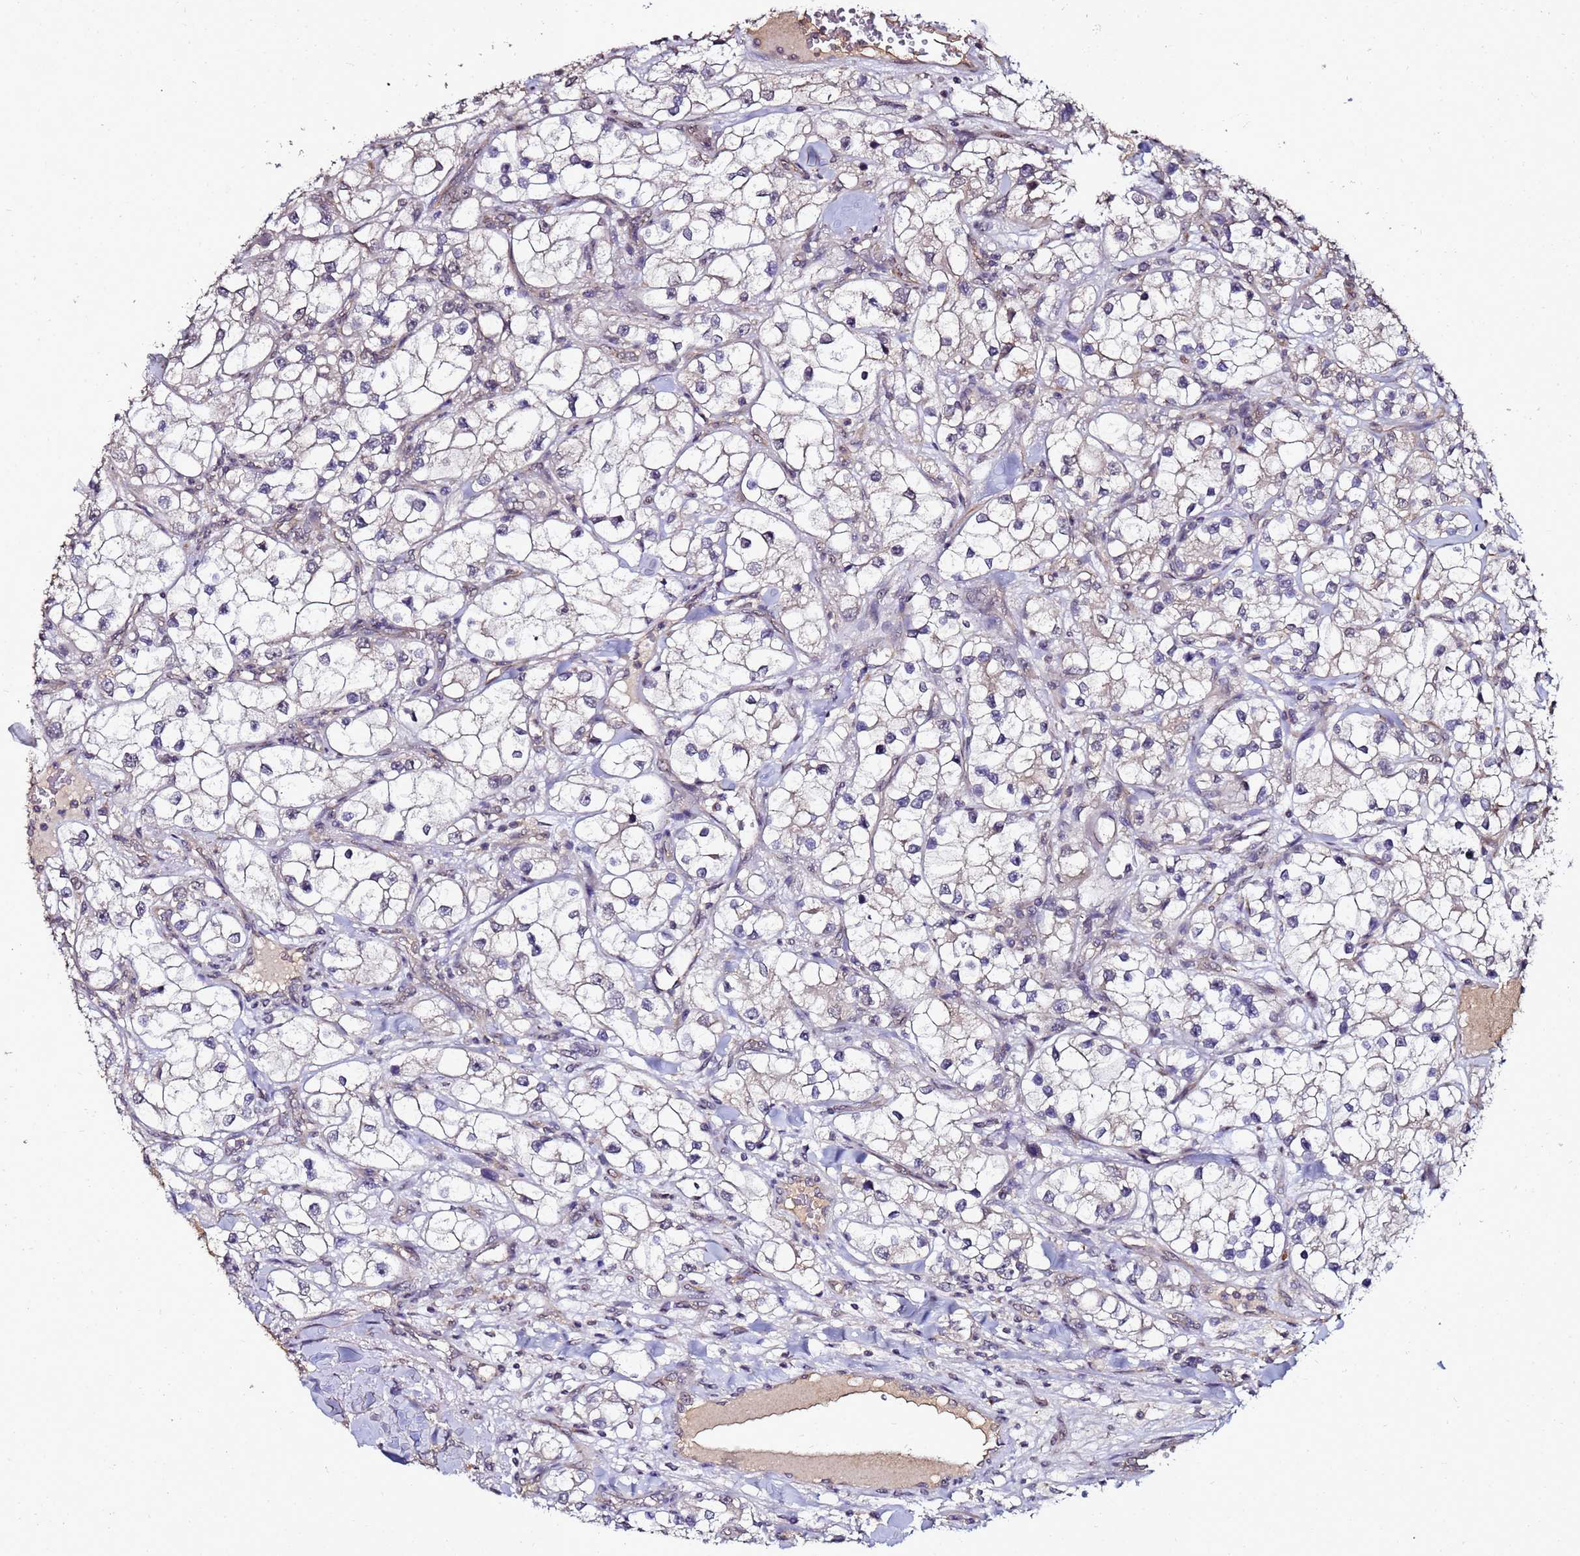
{"staining": {"intensity": "negative", "quantity": "none", "location": "none"}, "tissue": "renal cancer", "cell_type": "Tumor cells", "image_type": "cancer", "snomed": [{"axis": "morphology", "description": "Adenocarcinoma, NOS"}, {"axis": "topography", "description": "Kidney"}], "caption": "Protein analysis of renal cancer (adenocarcinoma) demonstrates no significant expression in tumor cells. (DAB IHC visualized using brightfield microscopy, high magnification).", "gene": "ANKRD17", "patient": {"sex": "male", "age": 77}}